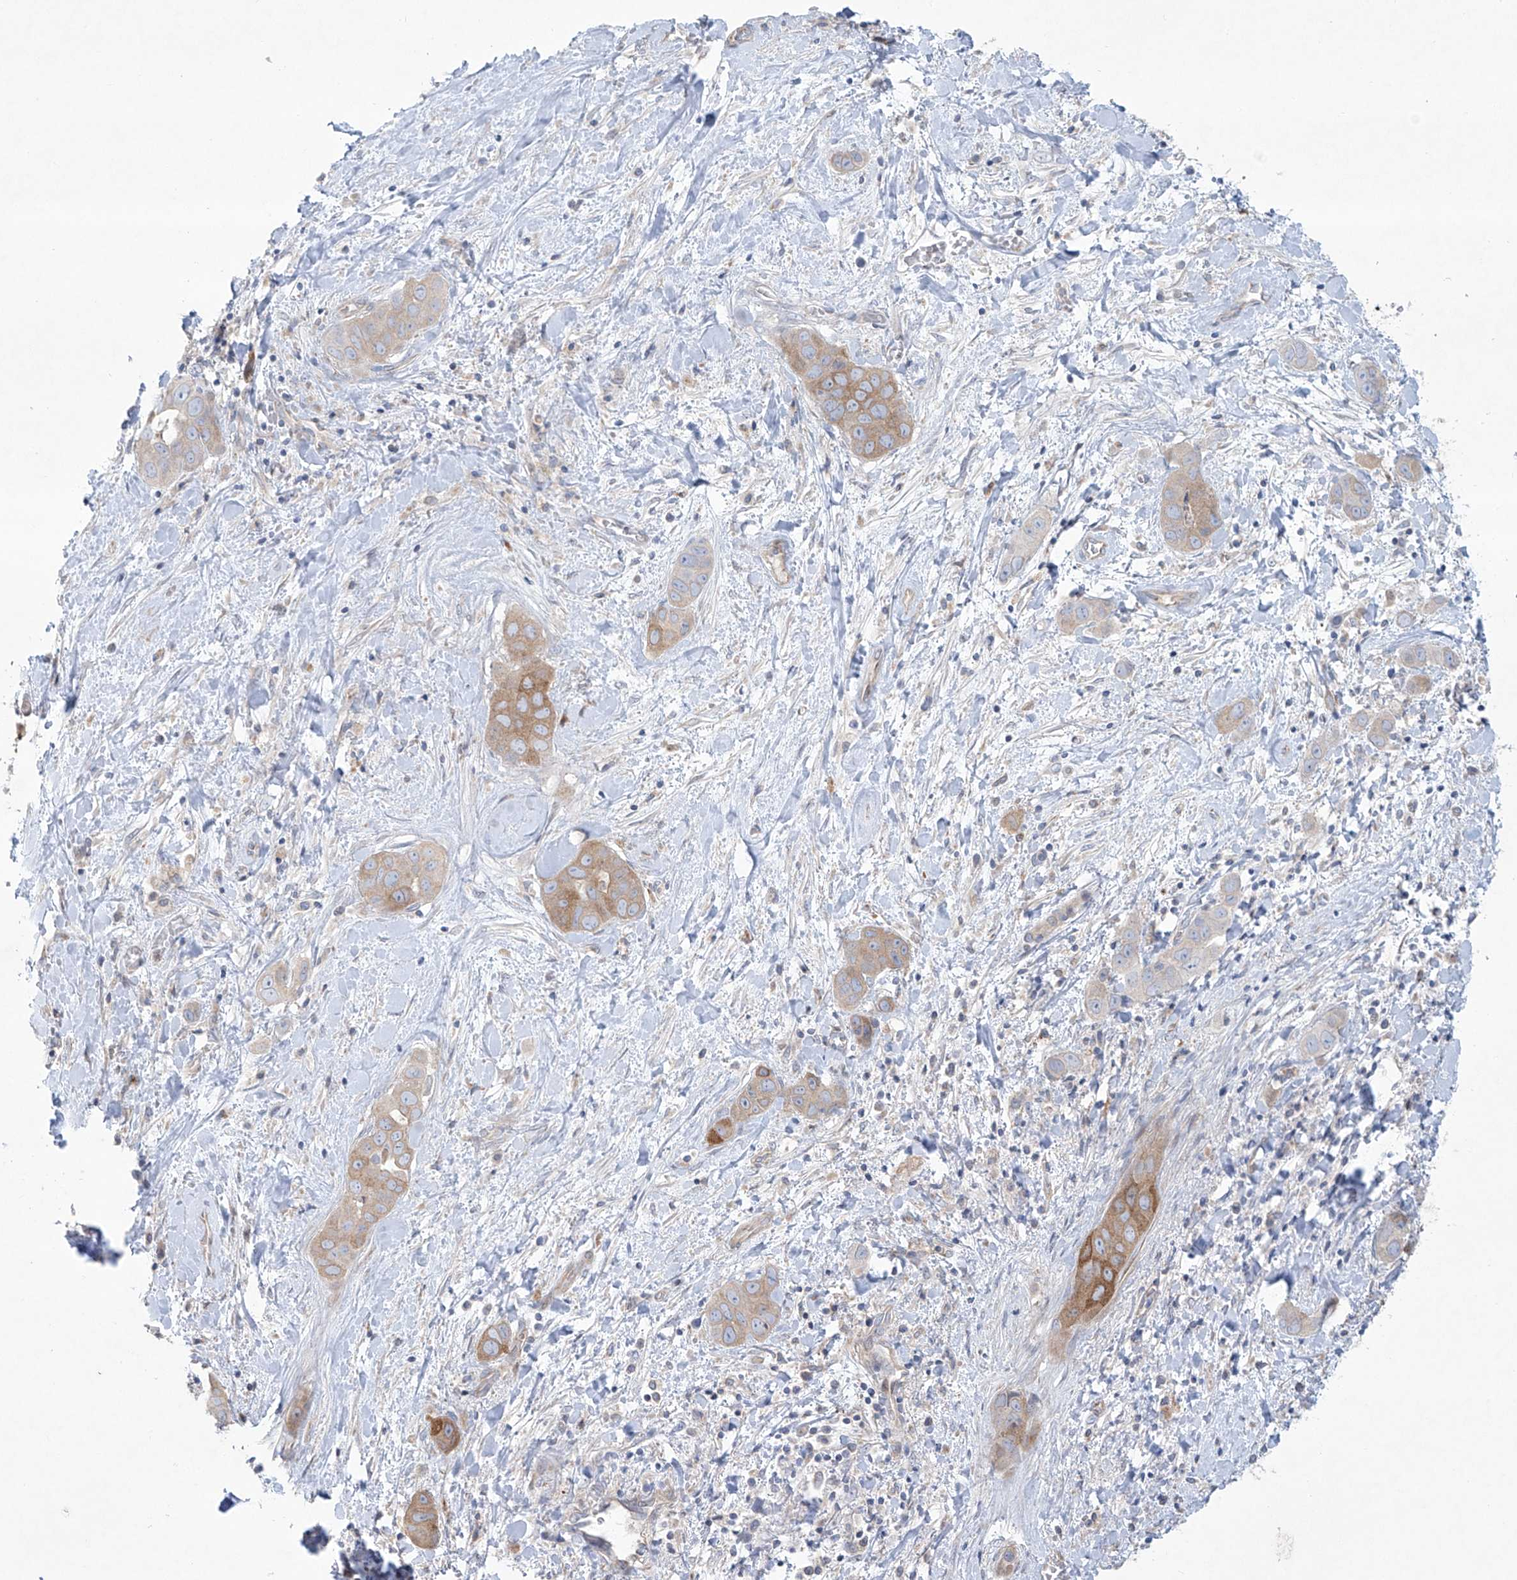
{"staining": {"intensity": "moderate", "quantity": "25%-75%", "location": "cytoplasmic/membranous"}, "tissue": "liver cancer", "cell_type": "Tumor cells", "image_type": "cancer", "snomed": [{"axis": "morphology", "description": "Cholangiocarcinoma"}, {"axis": "topography", "description": "Liver"}], "caption": "Tumor cells exhibit medium levels of moderate cytoplasmic/membranous staining in about 25%-75% of cells in liver cancer (cholangiocarcinoma).", "gene": "KLC4", "patient": {"sex": "female", "age": 52}}